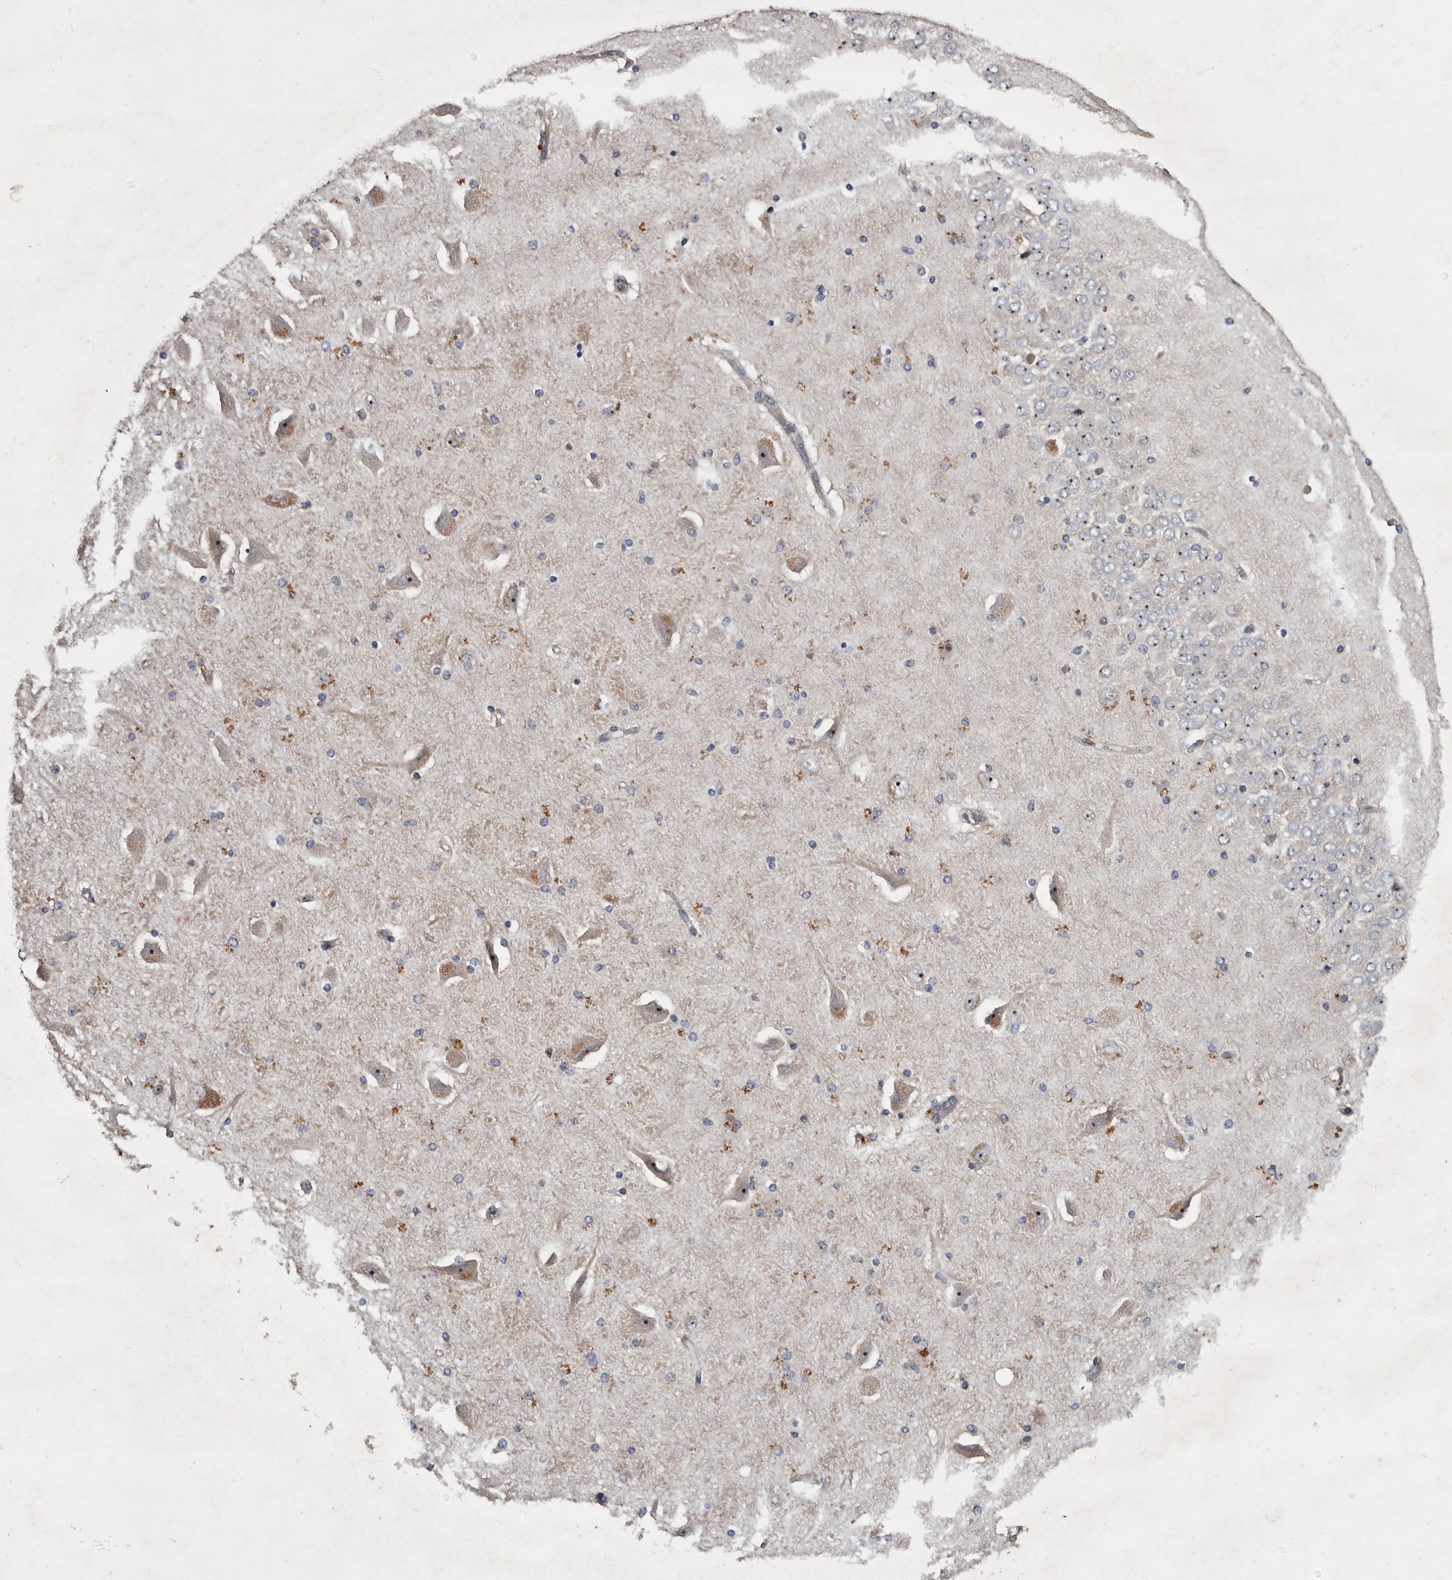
{"staining": {"intensity": "moderate", "quantity": "<25%", "location": "cytoplasmic/membranous"}, "tissue": "hippocampus", "cell_type": "Glial cells", "image_type": "normal", "snomed": [{"axis": "morphology", "description": "Normal tissue, NOS"}, {"axis": "topography", "description": "Hippocampus"}], "caption": "A brown stain labels moderate cytoplasmic/membranous staining of a protein in glial cells of unremarkable hippocampus. (DAB = brown stain, brightfield microscopy at high magnification).", "gene": "TTC39A", "patient": {"sex": "female", "age": 54}}